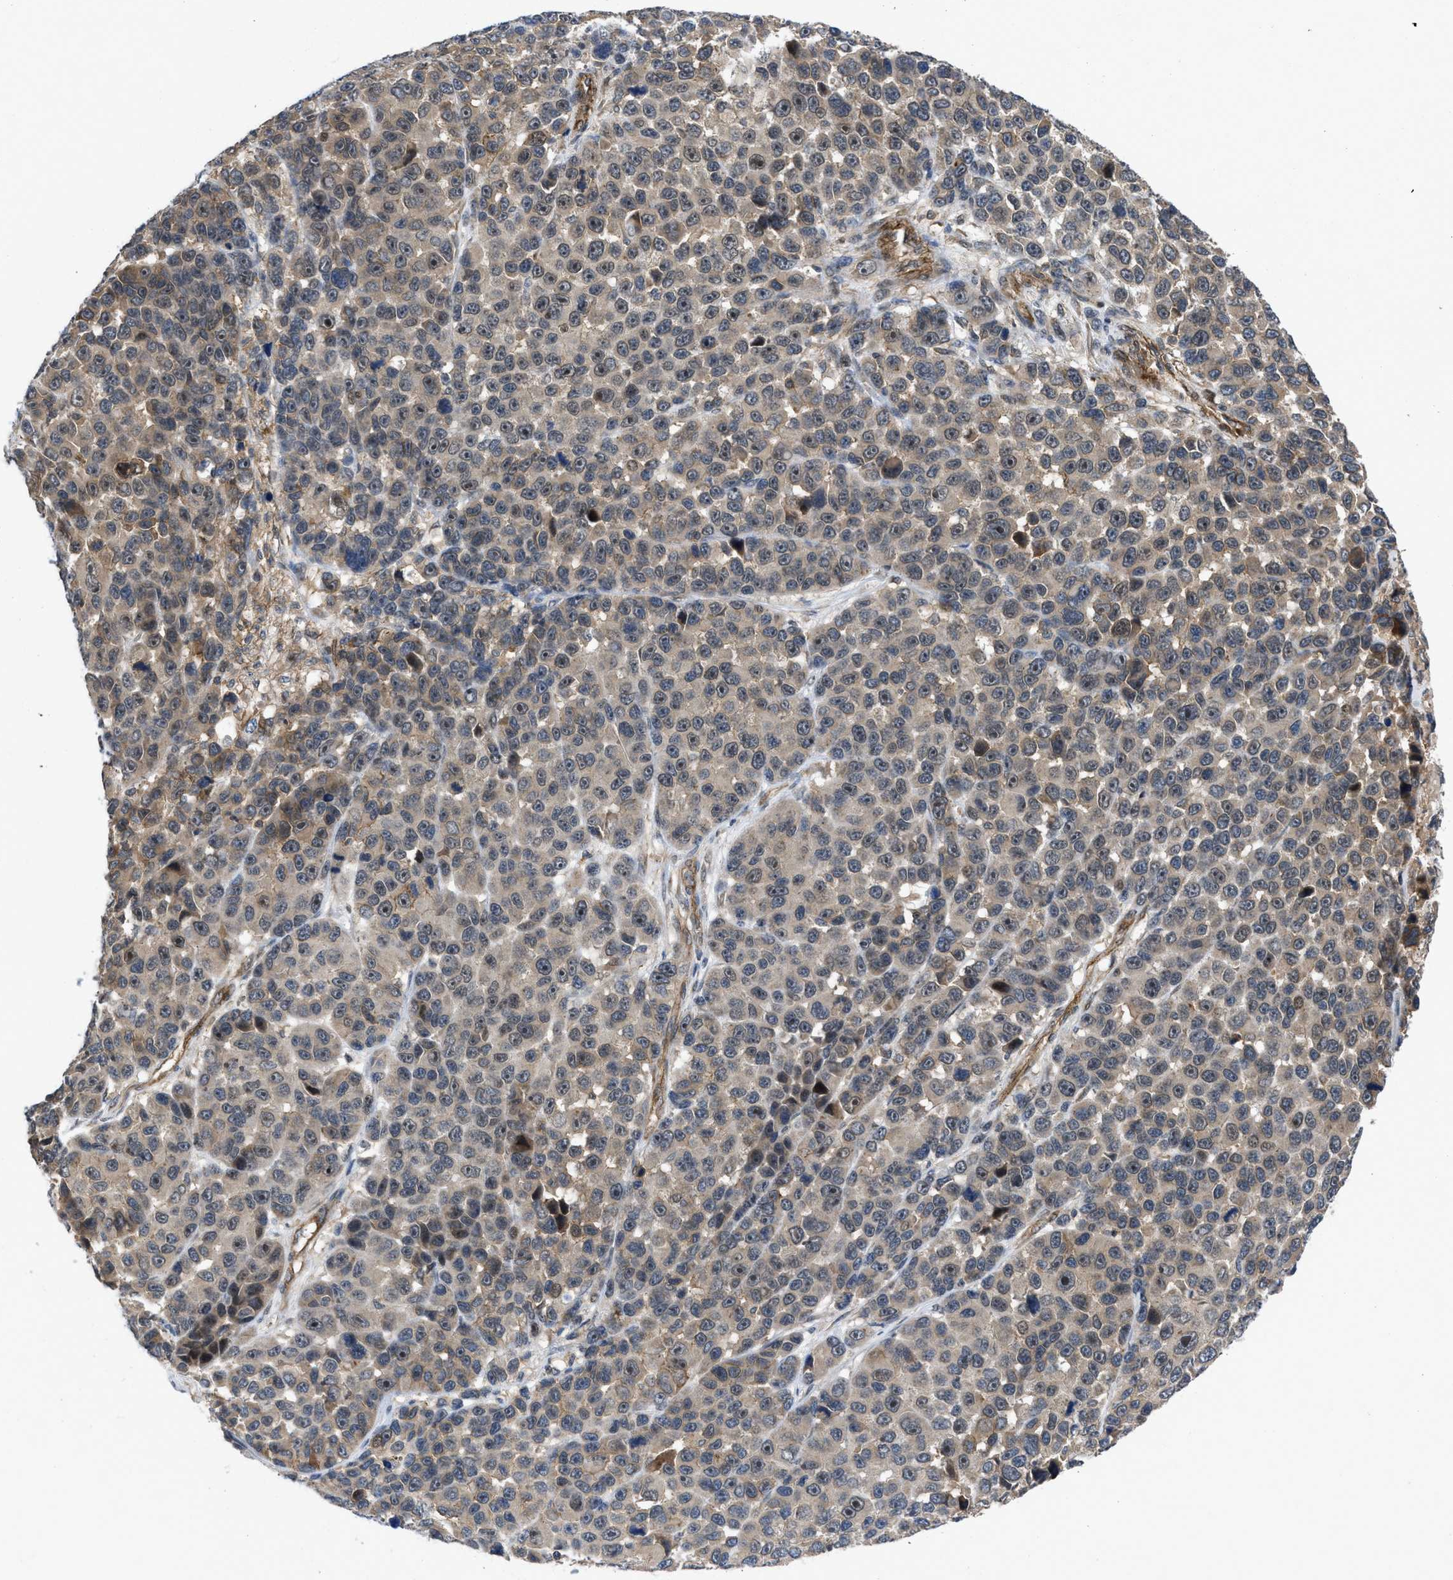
{"staining": {"intensity": "weak", "quantity": ">75%", "location": "cytoplasmic/membranous"}, "tissue": "melanoma", "cell_type": "Tumor cells", "image_type": "cancer", "snomed": [{"axis": "morphology", "description": "Malignant melanoma, NOS"}, {"axis": "topography", "description": "Skin"}], "caption": "Weak cytoplasmic/membranous protein expression is identified in about >75% of tumor cells in malignant melanoma.", "gene": "GPATCH2L", "patient": {"sex": "male", "age": 53}}